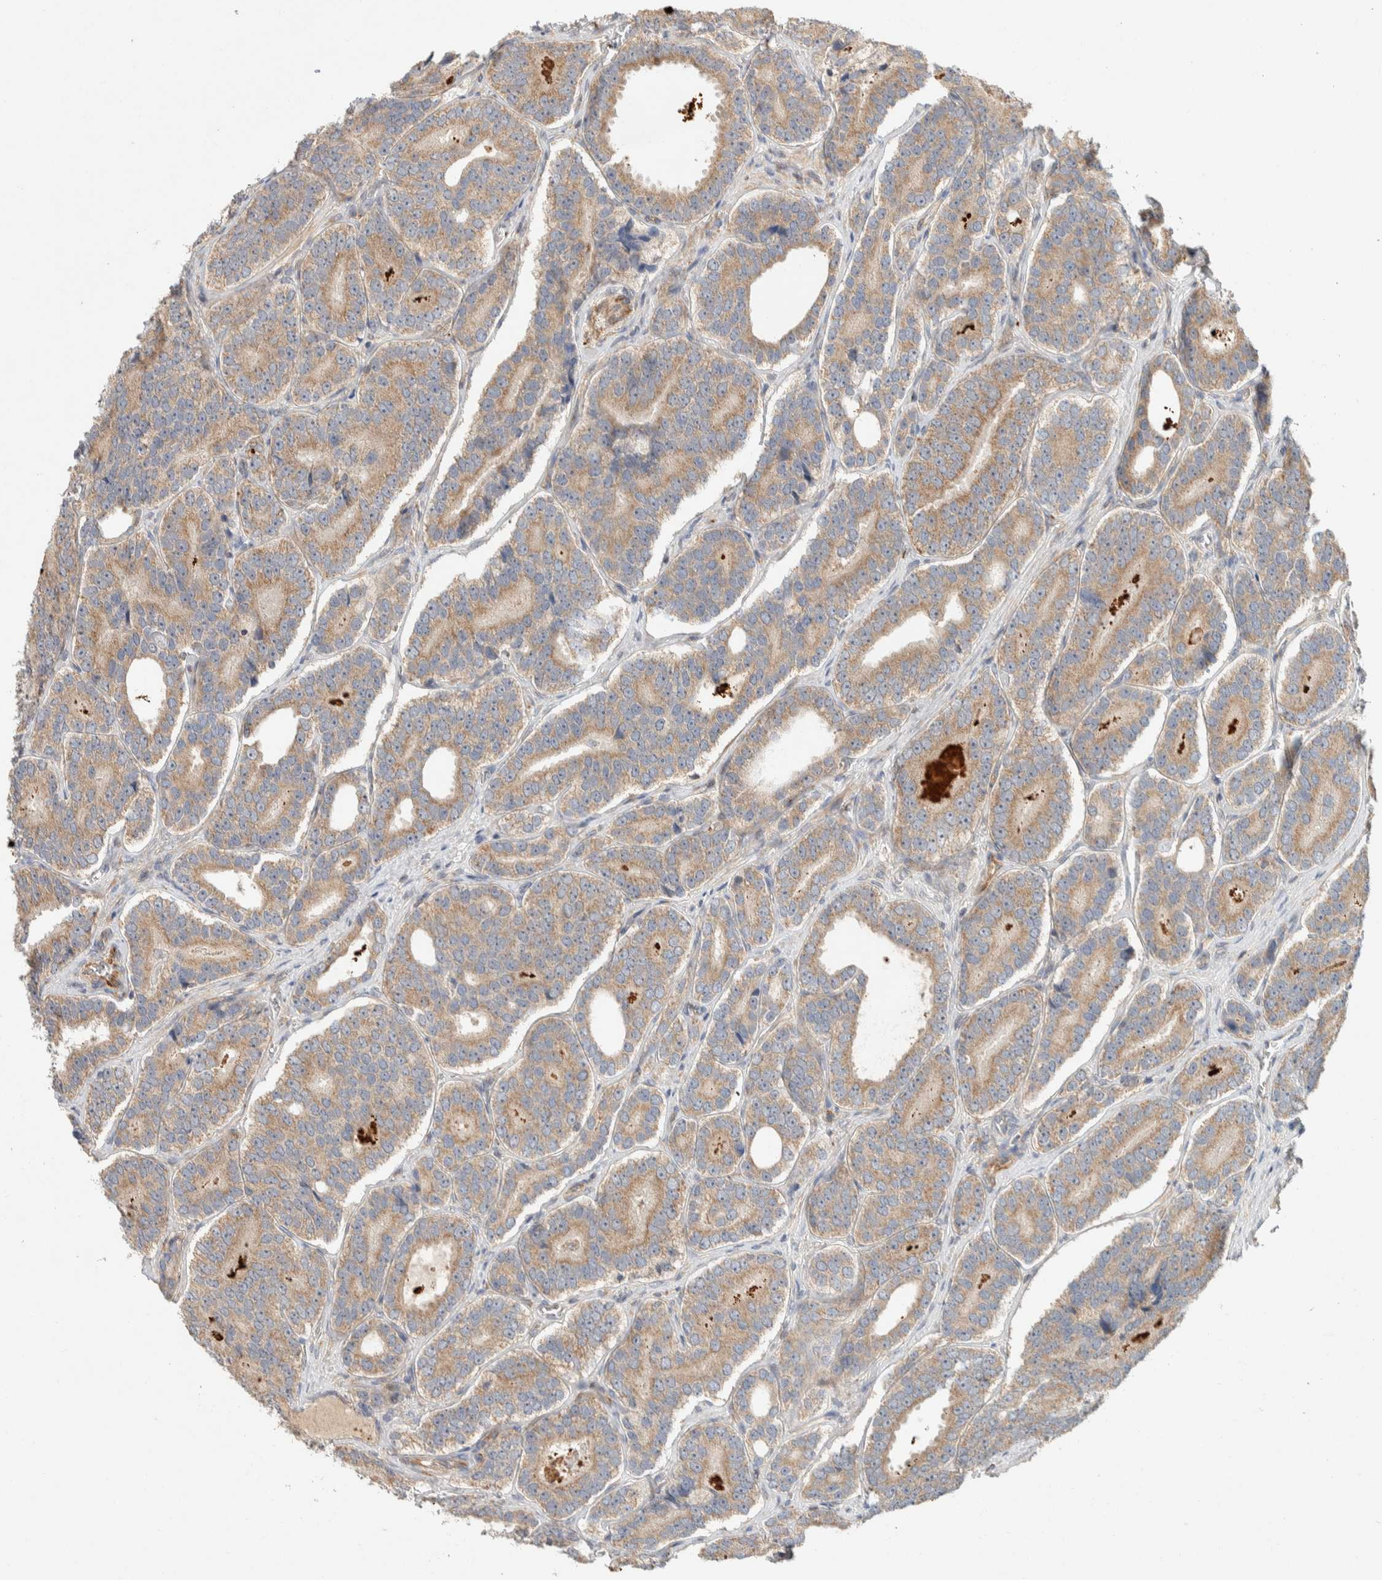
{"staining": {"intensity": "weak", "quantity": ">75%", "location": "cytoplasmic/membranous"}, "tissue": "prostate cancer", "cell_type": "Tumor cells", "image_type": "cancer", "snomed": [{"axis": "morphology", "description": "Adenocarcinoma, High grade"}, {"axis": "topography", "description": "Prostate"}], "caption": "Weak cytoplasmic/membranous staining is present in about >75% of tumor cells in prostate cancer.", "gene": "KIF9", "patient": {"sex": "male", "age": 56}}